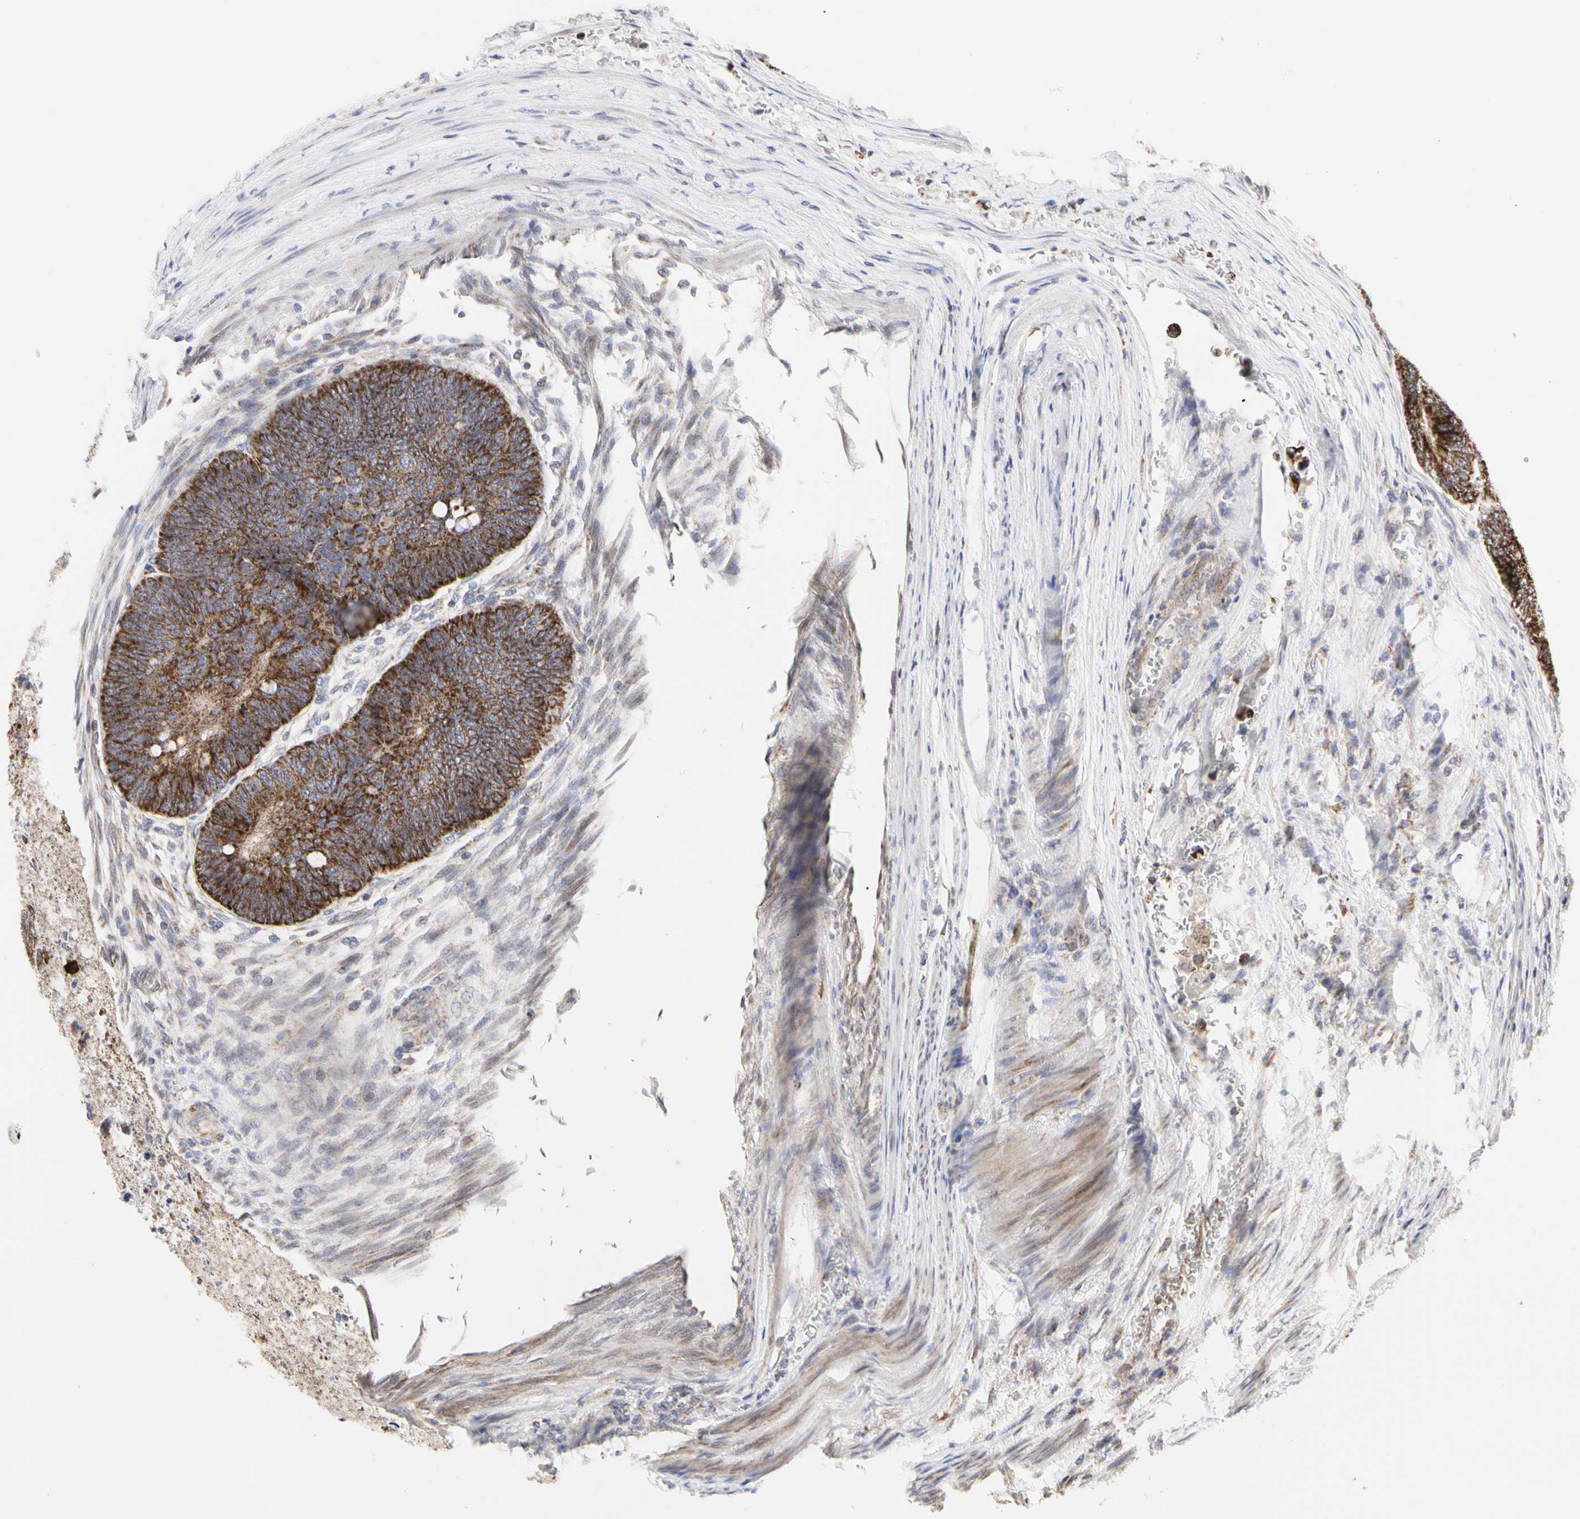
{"staining": {"intensity": "strong", "quantity": ">75%", "location": "cytoplasmic/membranous"}, "tissue": "colorectal cancer", "cell_type": "Tumor cells", "image_type": "cancer", "snomed": [{"axis": "morphology", "description": "Normal tissue, NOS"}, {"axis": "morphology", "description": "Adenocarcinoma, NOS"}, {"axis": "topography", "description": "Rectum"}, {"axis": "topography", "description": "Peripheral nerve tissue"}], "caption": "Protein expression analysis of human adenocarcinoma (colorectal) reveals strong cytoplasmic/membranous positivity in approximately >75% of tumor cells.", "gene": "TSKU", "patient": {"sex": "male", "age": 92}}